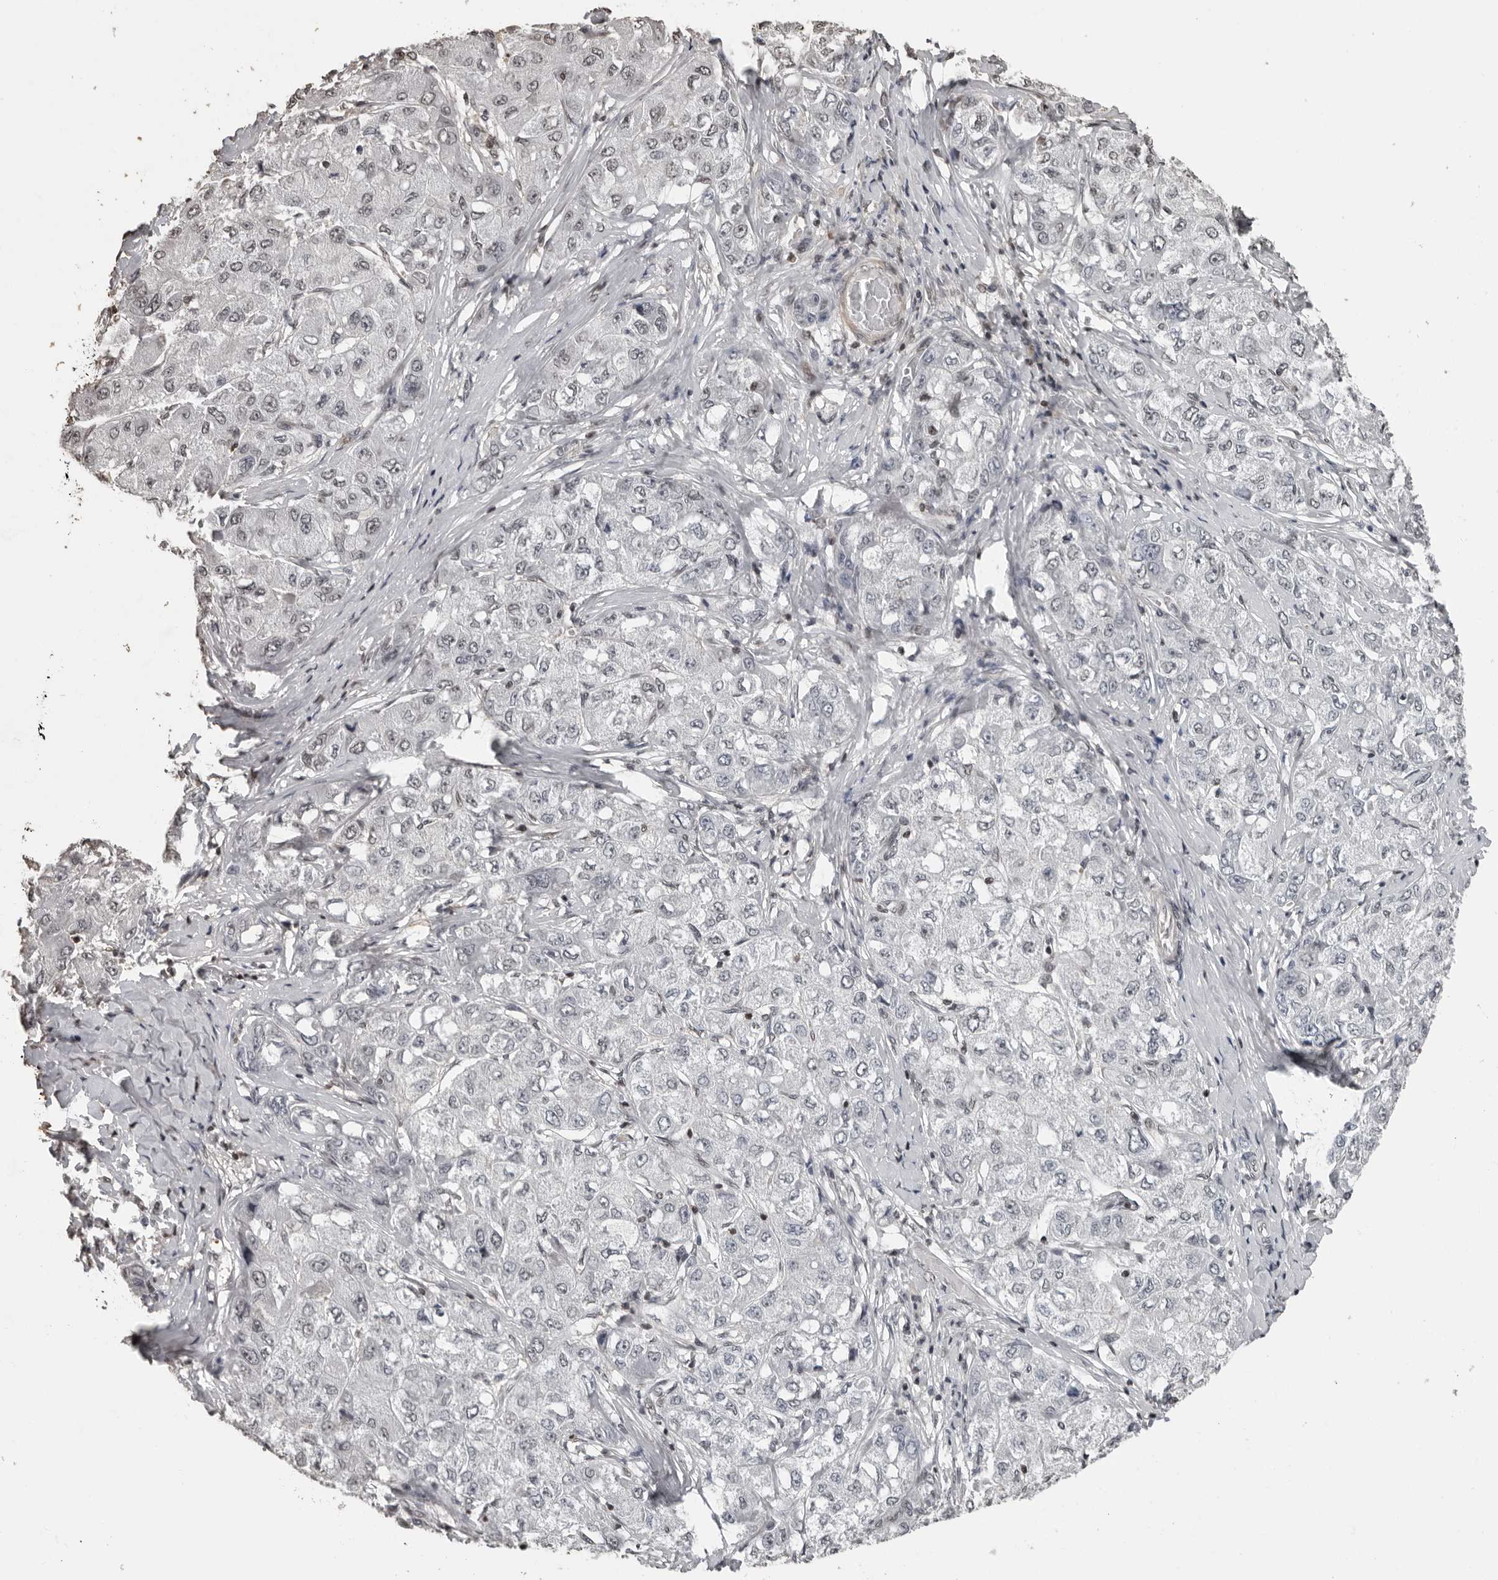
{"staining": {"intensity": "negative", "quantity": "none", "location": "none"}, "tissue": "liver cancer", "cell_type": "Tumor cells", "image_type": "cancer", "snomed": [{"axis": "morphology", "description": "Carcinoma, Hepatocellular, NOS"}, {"axis": "topography", "description": "Liver"}], "caption": "Tumor cells show no significant protein positivity in hepatocellular carcinoma (liver). The staining was performed using DAB (3,3'-diaminobenzidine) to visualize the protein expression in brown, while the nuclei were stained in blue with hematoxylin (Magnification: 20x).", "gene": "ORC1", "patient": {"sex": "male", "age": 80}}